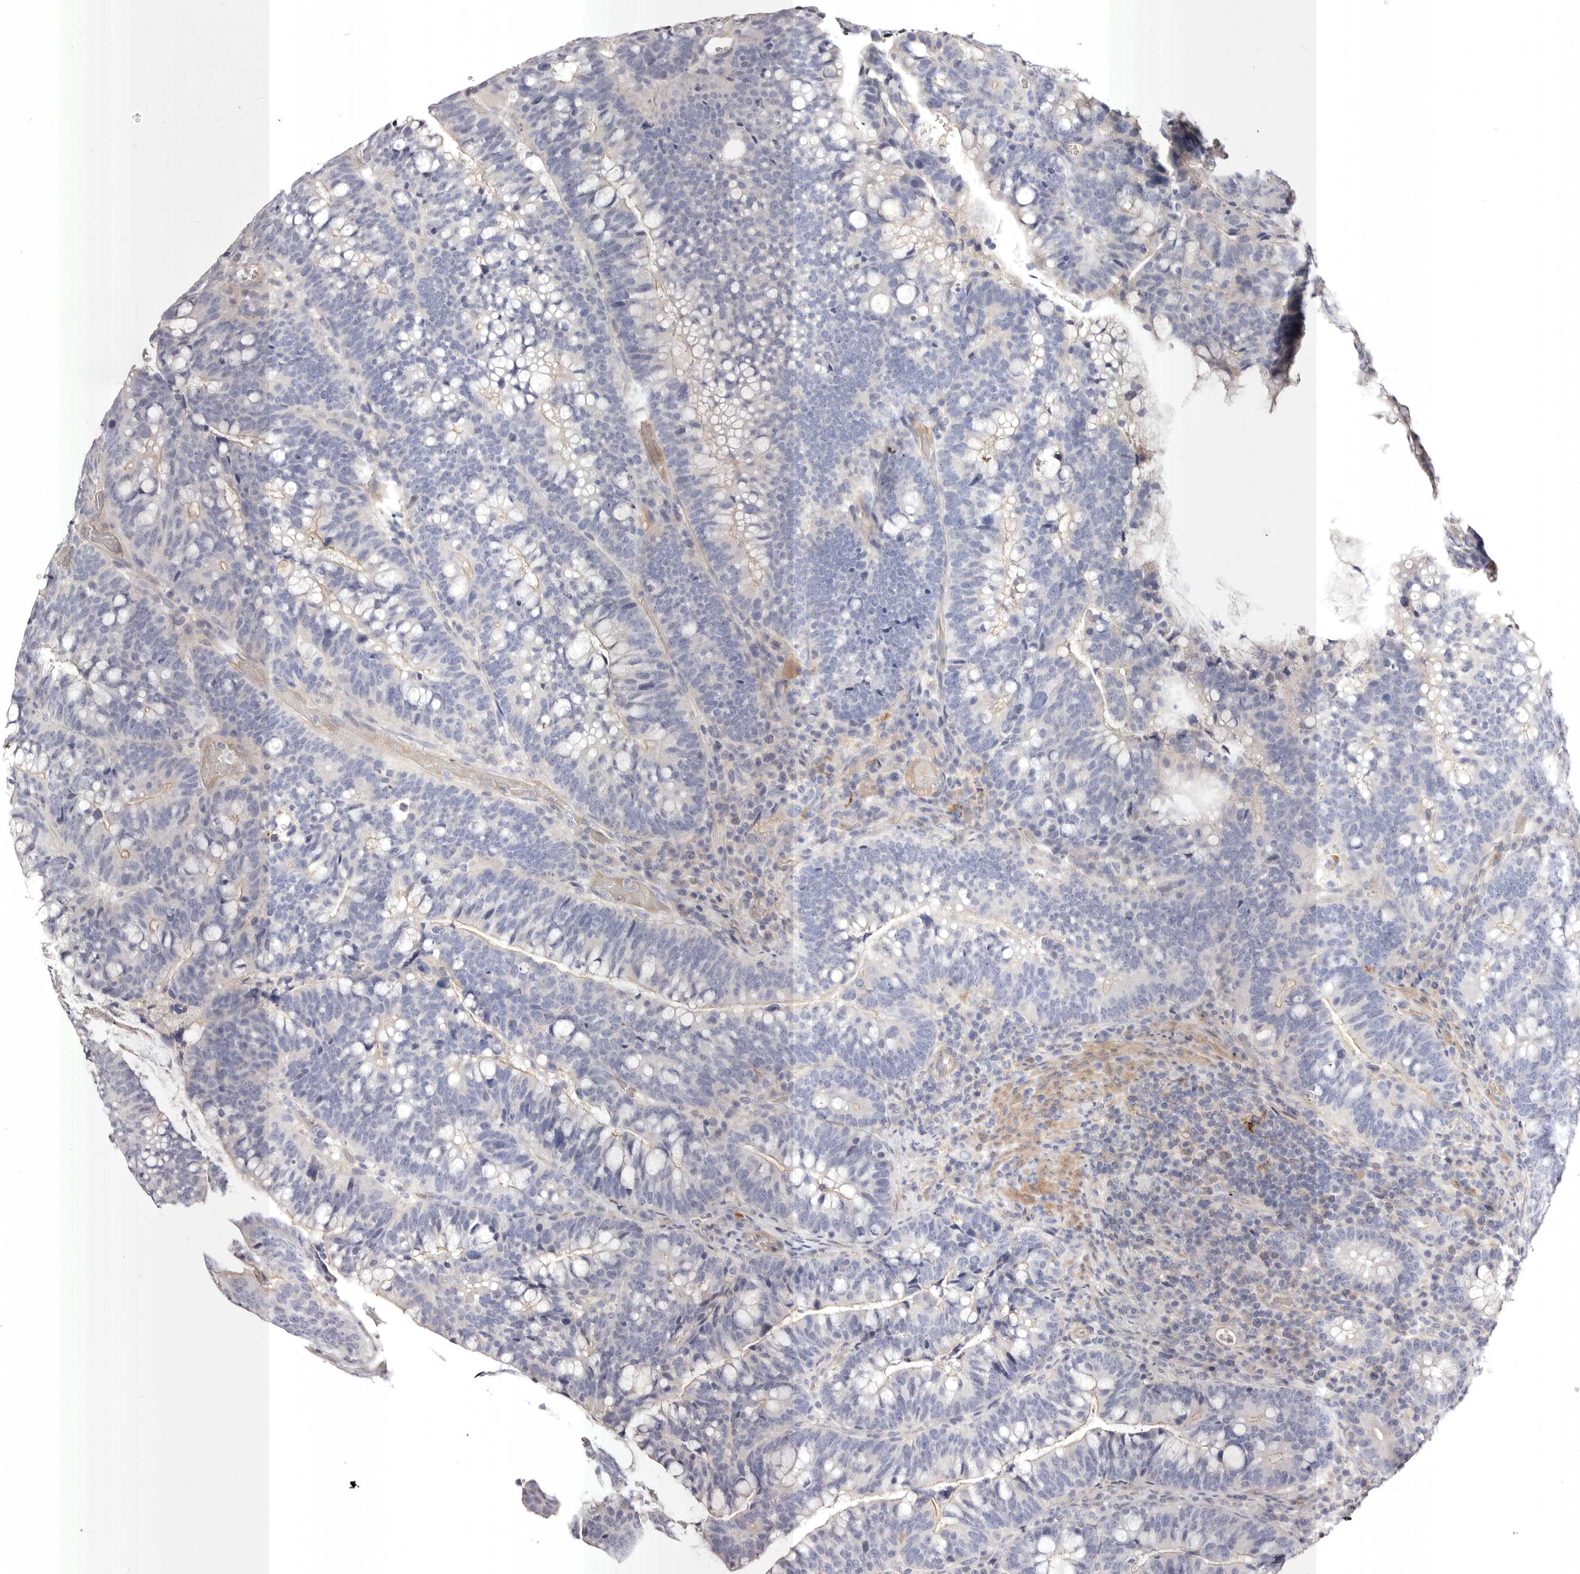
{"staining": {"intensity": "negative", "quantity": "none", "location": "none"}, "tissue": "colorectal cancer", "cell_type": "Tumor cells", "image_type": "cancer", "snomed": [{"axis": "morphology", "description": "Adenocarcinoma, NOS"}, {"axis": "topography", "description": "Colon"}], "caption": "Tumor cells show no significant protein positivity in colorectal cancer (adenocarcinoma).", "gene": "S1PR5", "patient": {"sex": "female", "age": 66}}